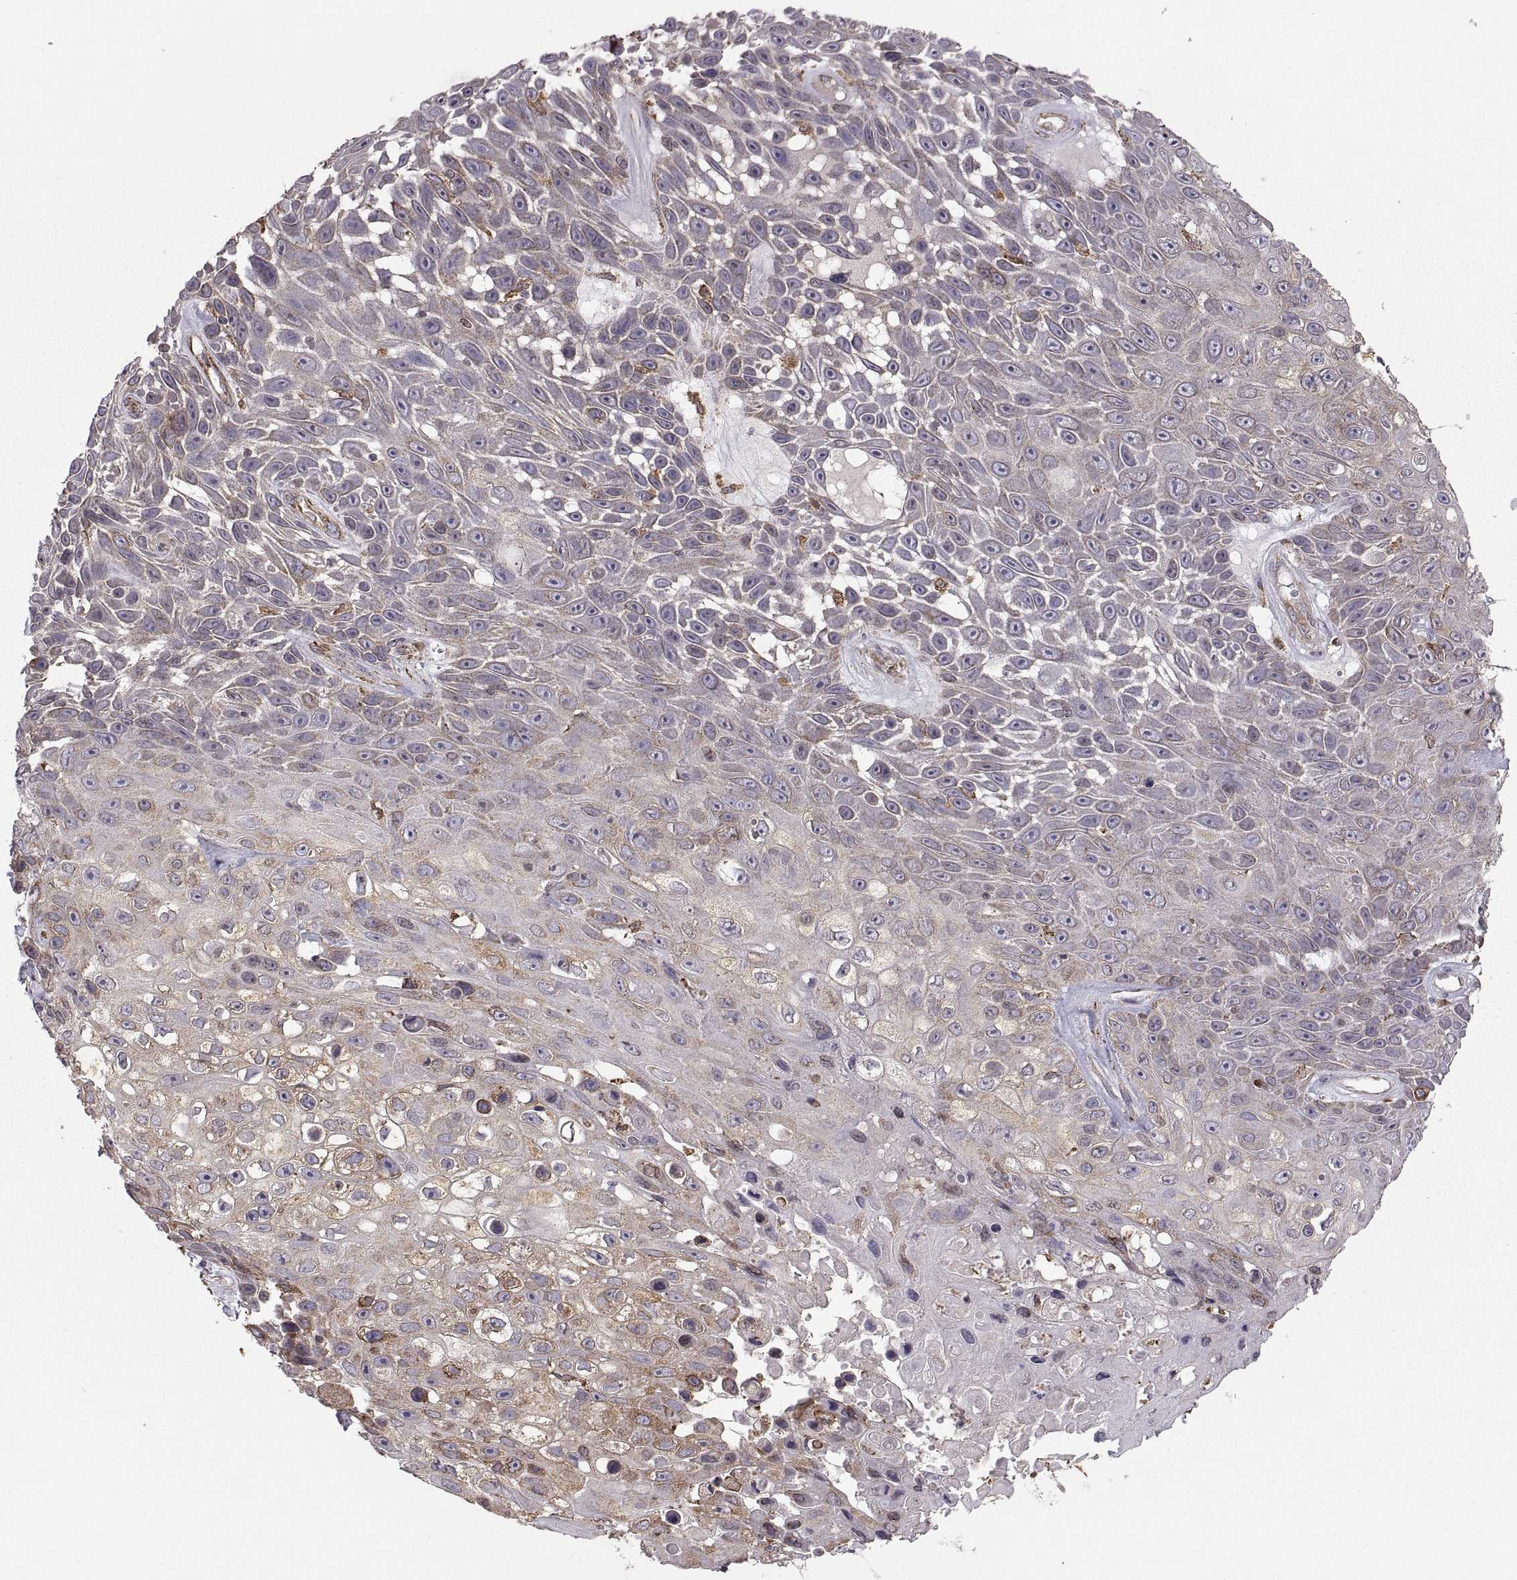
{"staining": {"intensity": "moderate", "quantity": "<25%", "location": "cytoplasmic/membranous"}, "tissue": "skin cancer", "cell_type": "Tumor cells", "image_type": "cancer", "snomed": [{"axis": "morphology", "description": "Squamous cell carcinoma, NOS"}, {"axis": "topography", "description": "Skin"}], "caption": "The immunohistochemical stain shows moderate cytoplasmic/membranous expression in tumor cells of skin cancer tissue. The staining was performed using DAB to visualize the protein expression in brown, while the nuclei were stained in blue with hematoxylin (Magnification: 20x).", "gene": "PDIA3", "patient": {"sex": "male", "age": 82}}